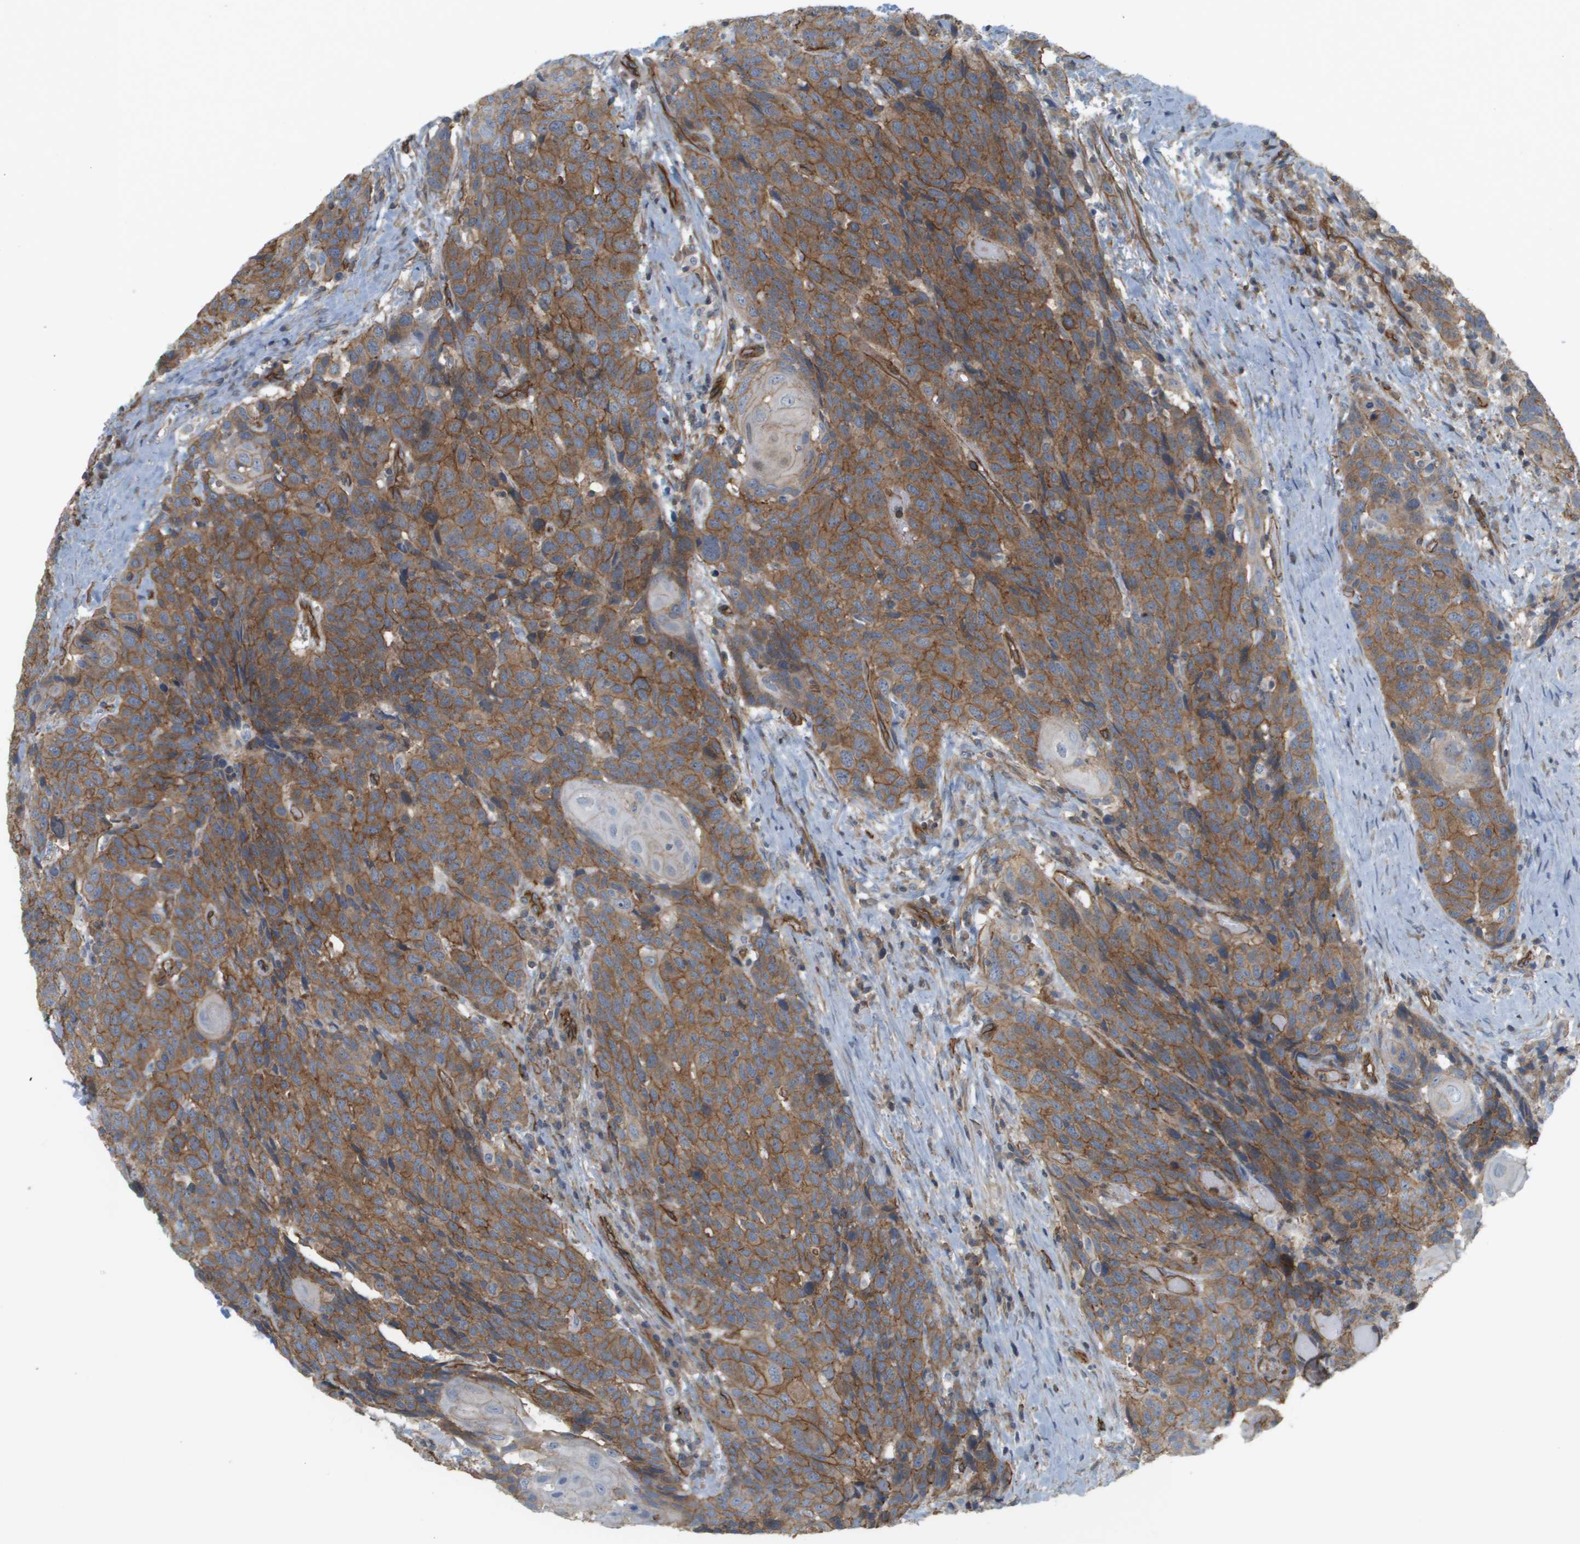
{"staining": {"intensity": "moderate", "quantity": ">75%", "location": "cytoplasmic/membranous"}, "tissue": "head and neck cancer", "cell_type": "Tumor cells", "image_type": "cancer", "snomed": [{"axis": "morphology", "description": "Squamous cell carcinoma, NOS"}, {"axis": "topography", "description": "Head-Neck"}], "caption": "A brown stain labels moderate cytoplasmic/membranous positivity of a protein in squamous cell carcinoma (head and neck) tumor cells.", "gene": "SGMS2", "patient": {"sex": "male", "age": 66}}